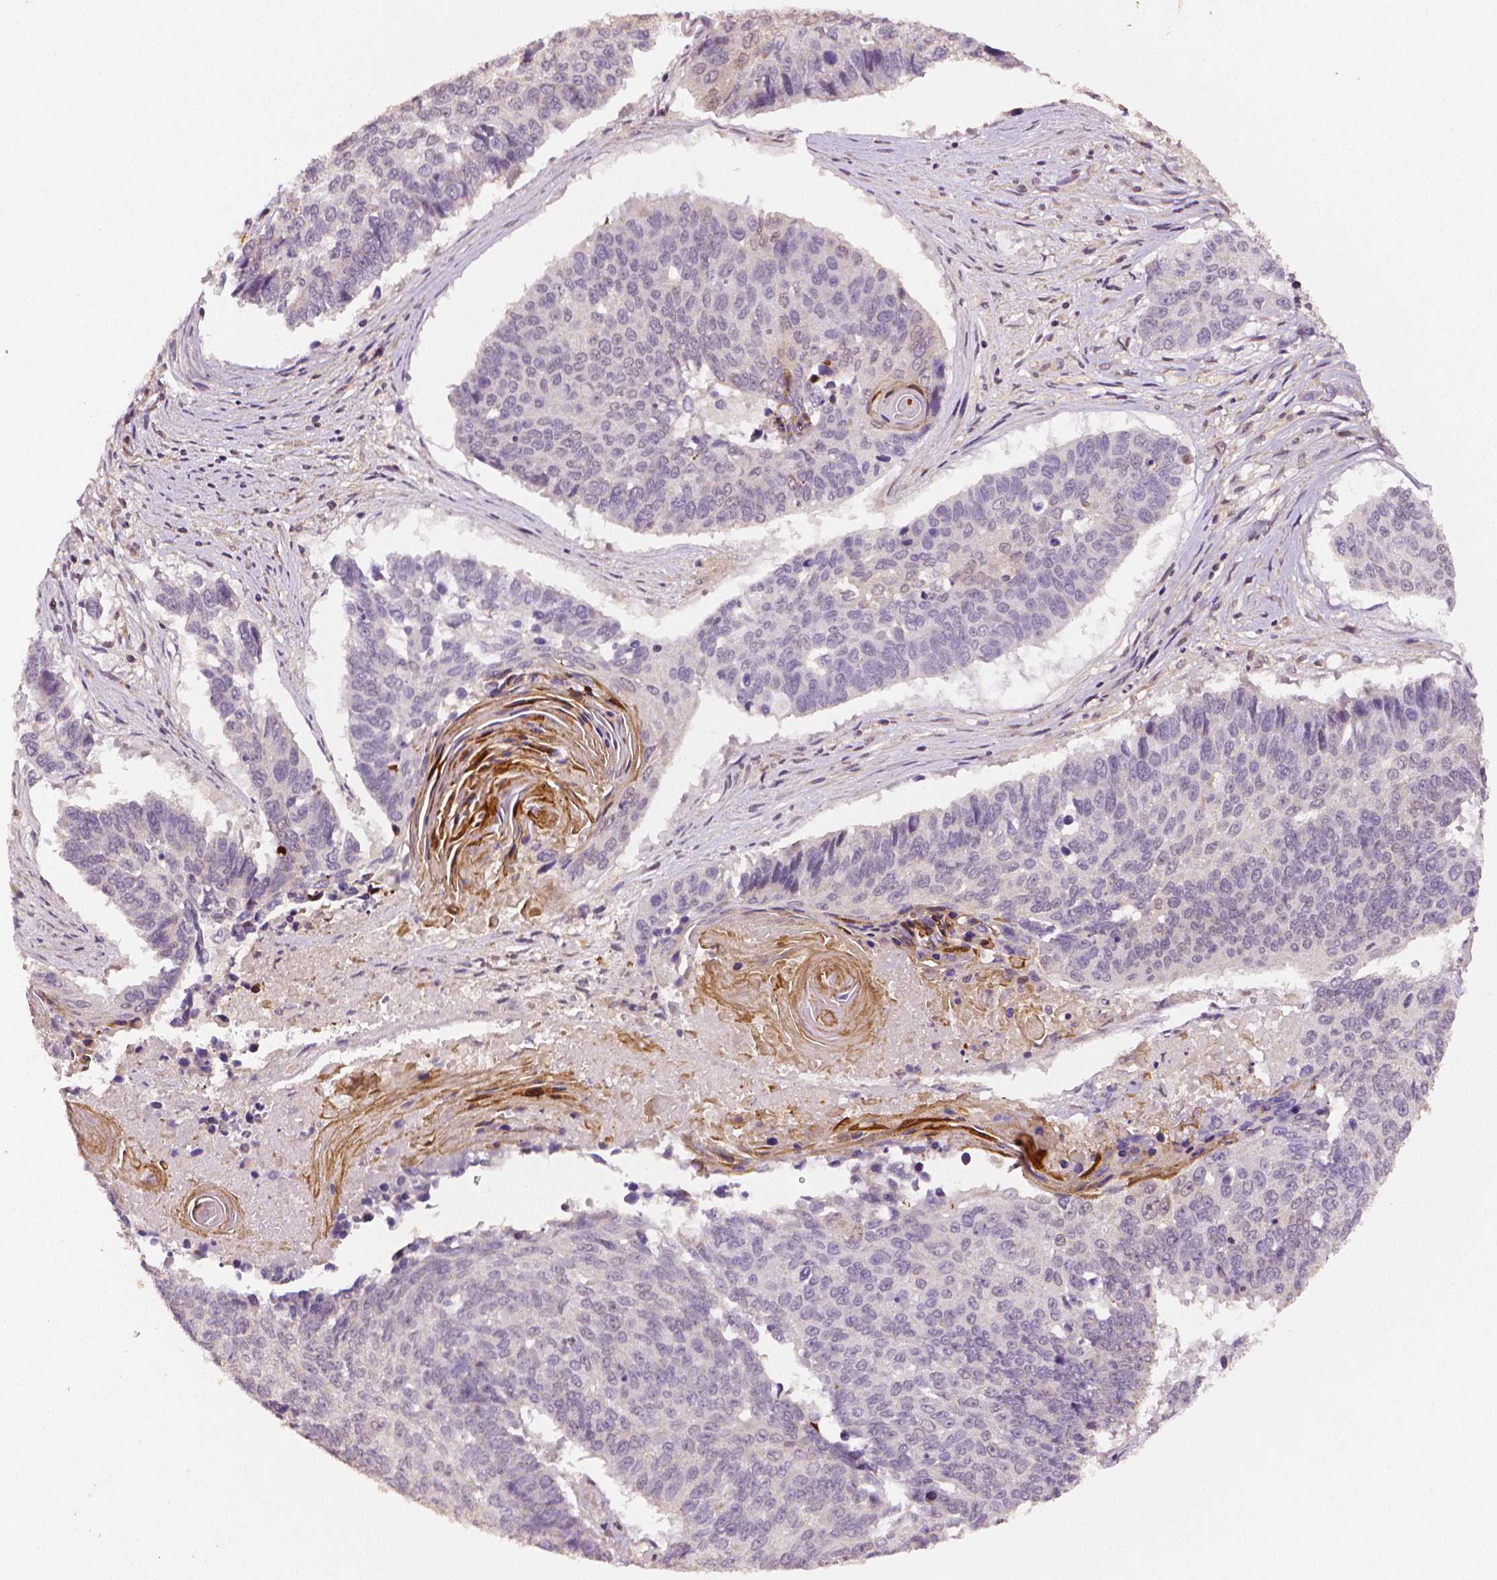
{"staining": {"intensity": "negative", "quantity": "none", "location": "none"}, "tissue": "lung cancer", "cell_type": "Tumor cells", "image_type": "cancer", "snomed": [{"axis": "morphology", "description": "Squamous cell carcinoma, NOS"}, {"axis": "topography", "description": "Lung"}], "caption": "There is no significant positivity in tumor cells of lung cancer.", "gene": "STAT3", "patient": {"sex": "male", "age": 73}}